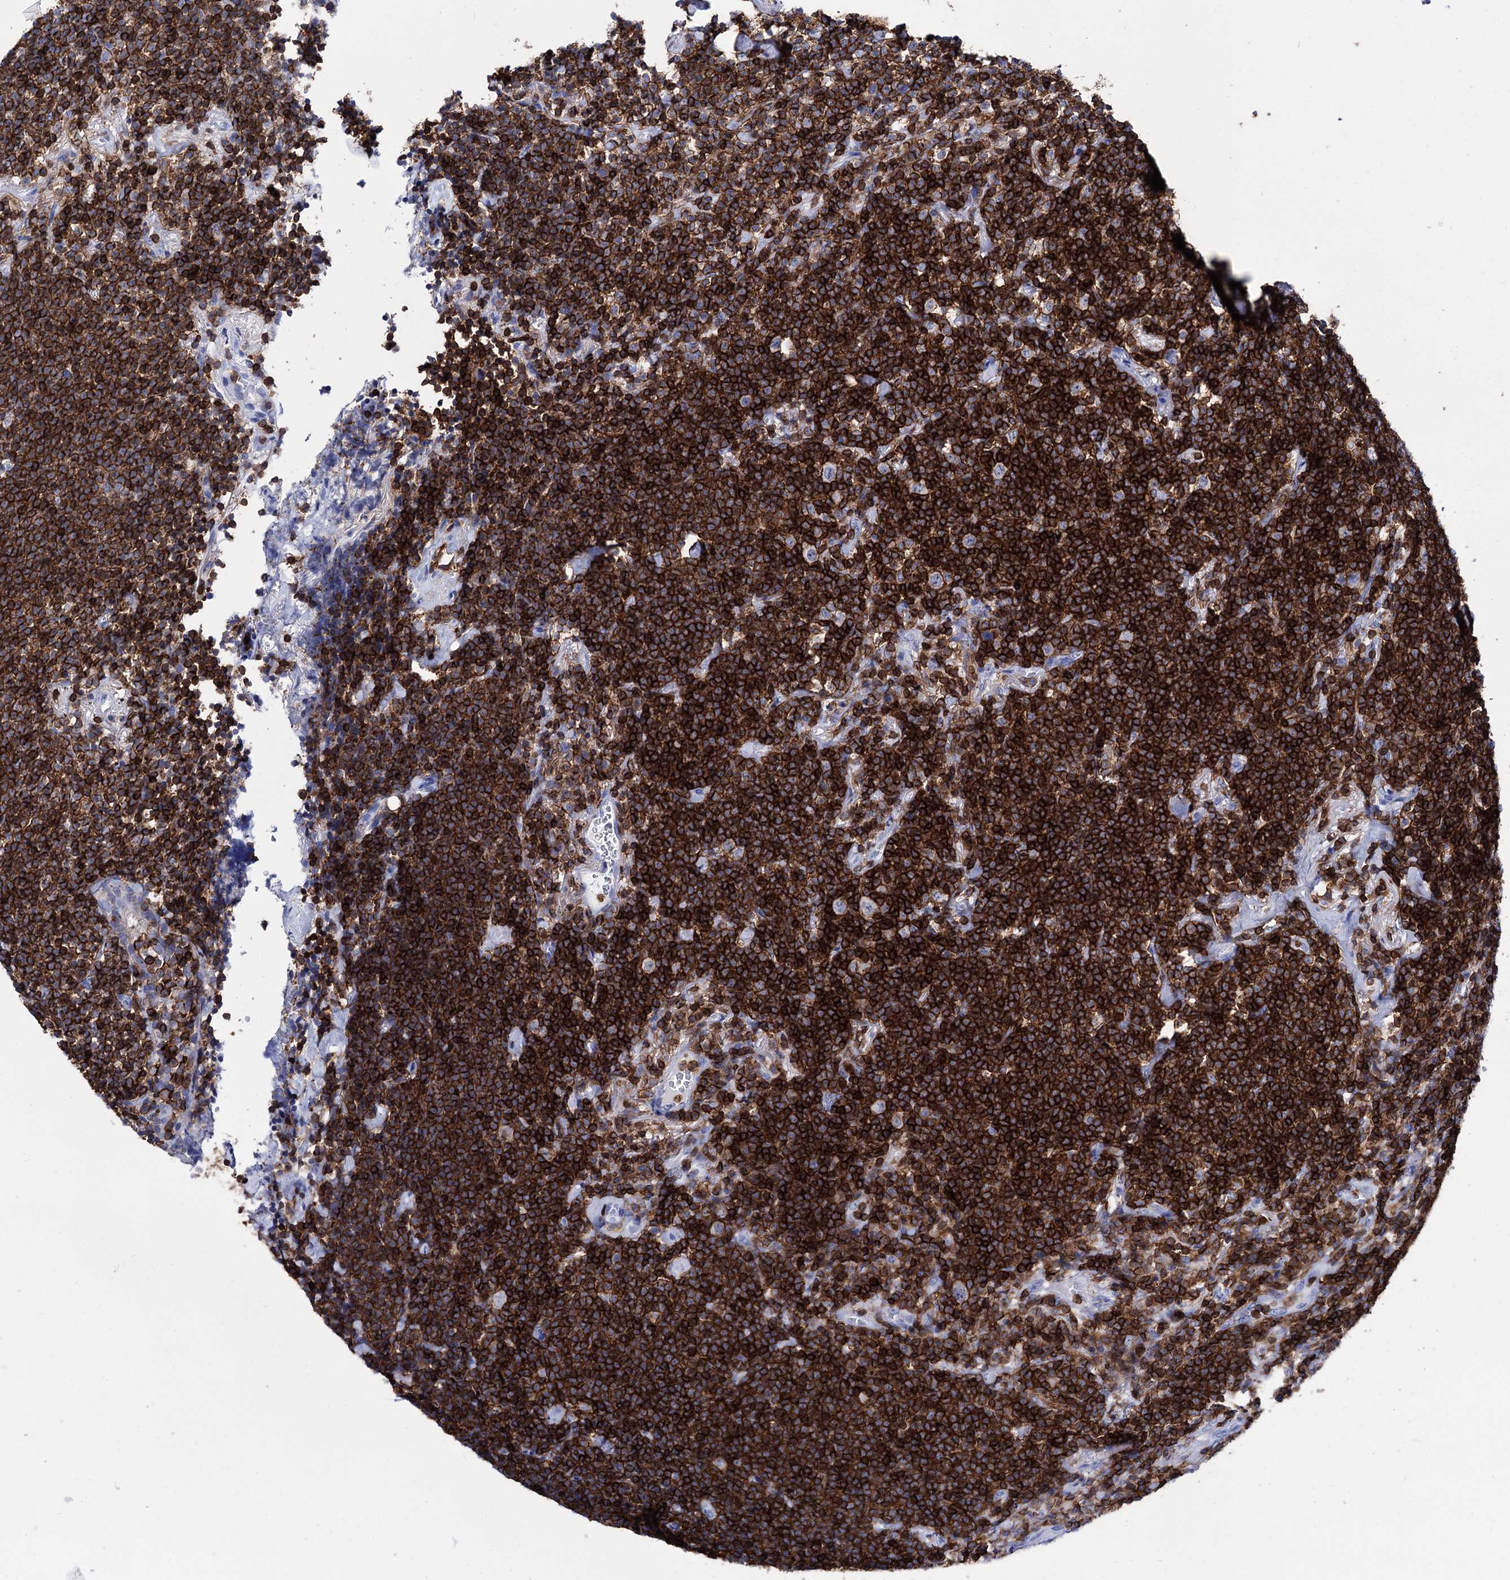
{"staining": {"intensity": "strong", "quantity": ">75%", "location": "cytoplasmic/membranous"}, "tissue": "lymphoma", "cell_type": "Tumor cells", "image_type": "cancer", "snomed": [{"axis": "morphology", "description": "Malignant lymphoma, non-Hodgkin's type, Low grade"}, {"axis": "topography", "description": "Lung"}], "caption": "A micrograph of malignant lymphoma, non-Hodgkin's type (low-grade) stained for a protein demonstrates strong cytoplasmic/membranous brown staining in tumor cells.", "gene": "DEF6", "patient": {"sex": "female", "age": 71}}